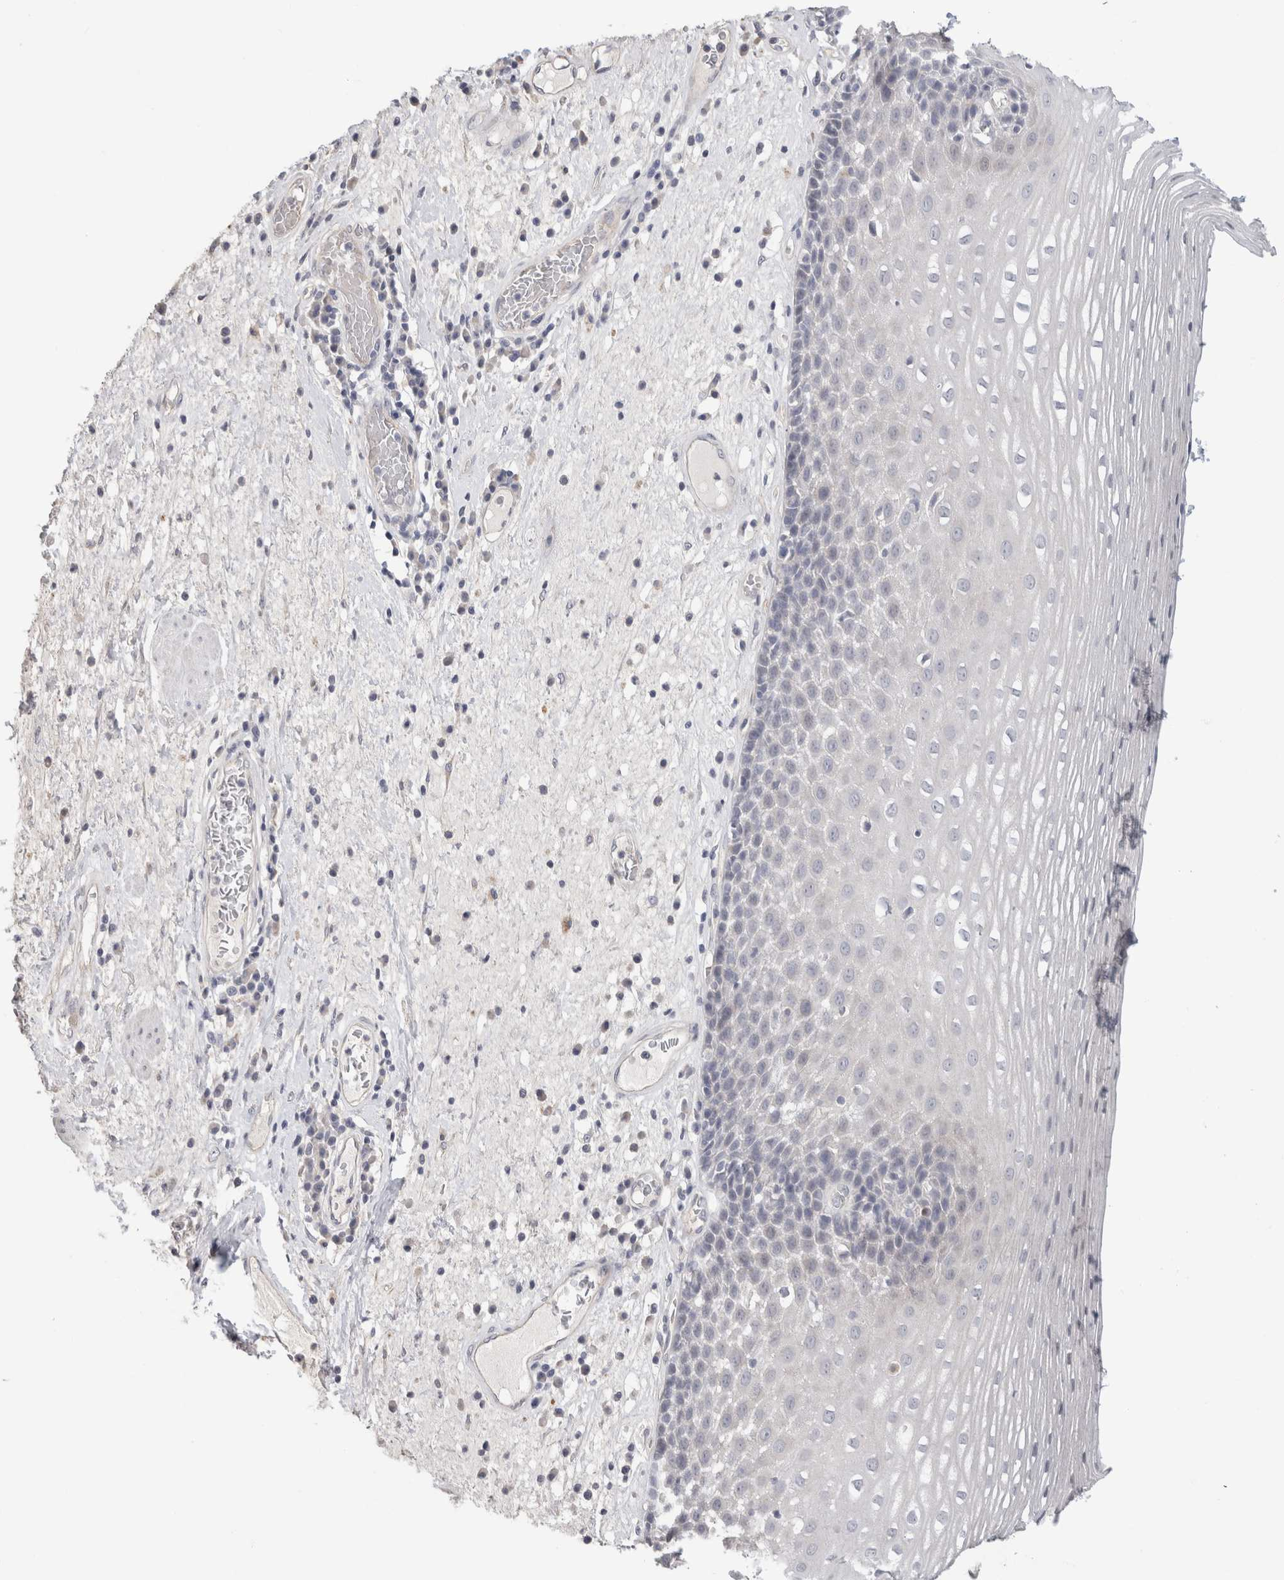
{"staining": {"intensity": "negative", "quantity": "none", "location": "none"}, "tissue": "esophagus", "cell_type": "Squamous epithelial cells", "image_type": "normal", "snomed": [{"axis": "morphology", "description": "Normal tissue, NOS"}, {"axis": "morphology", "description": "Adenocarcinoma, NOS"}, {"axis": "topography", "description": "Esophagus"}], "caption": "Immunohistochemical staining of benign esophagus demonstrates no significant positivity in squamous epithelial cells.", "gene": "AFP", "patient": {"sex": "male", "age": 62}}